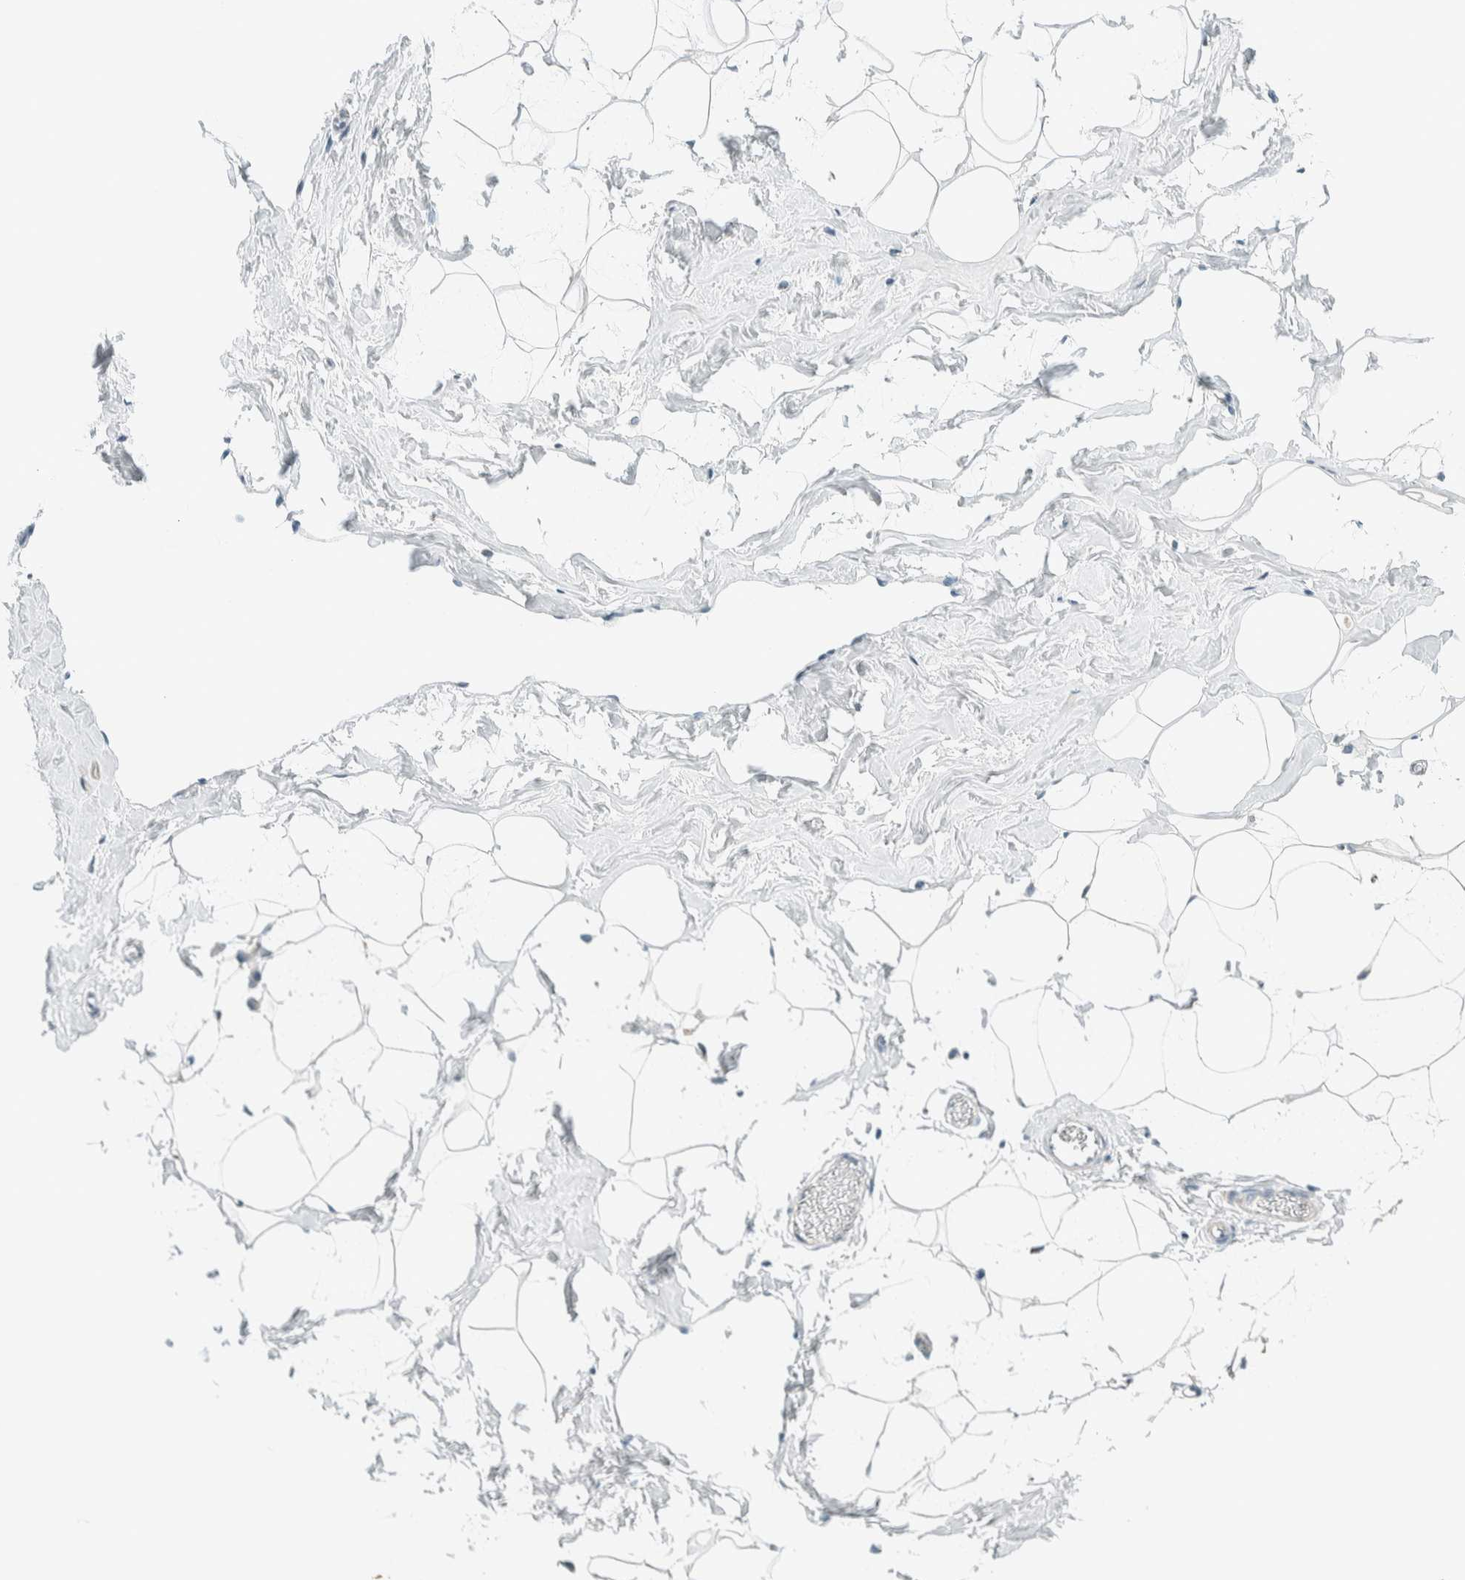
{"staining": {"intensity": "negative", "quantity": "none", "location": "none"}, "tissue": "adipose tissue", "cell_type": "Adipocytes", "image_type": "normal", "snomed": [{"axis": "morphology", "description": "Normal tissue, NOS"}, {"axis": "morphology", "description": "Fibrosis, NOS"}, {"axis": "topography", "description": "Breast"}, {"axis": "topography", "description": "Adipose tissue"}], "caption": "An IHC micrograph of benign adipose tissue is shown. There is no staining in adipocytes of adipose tissue.", "gene": "ALDH7A1", "patient": {"sex": "female", "age": 39}}